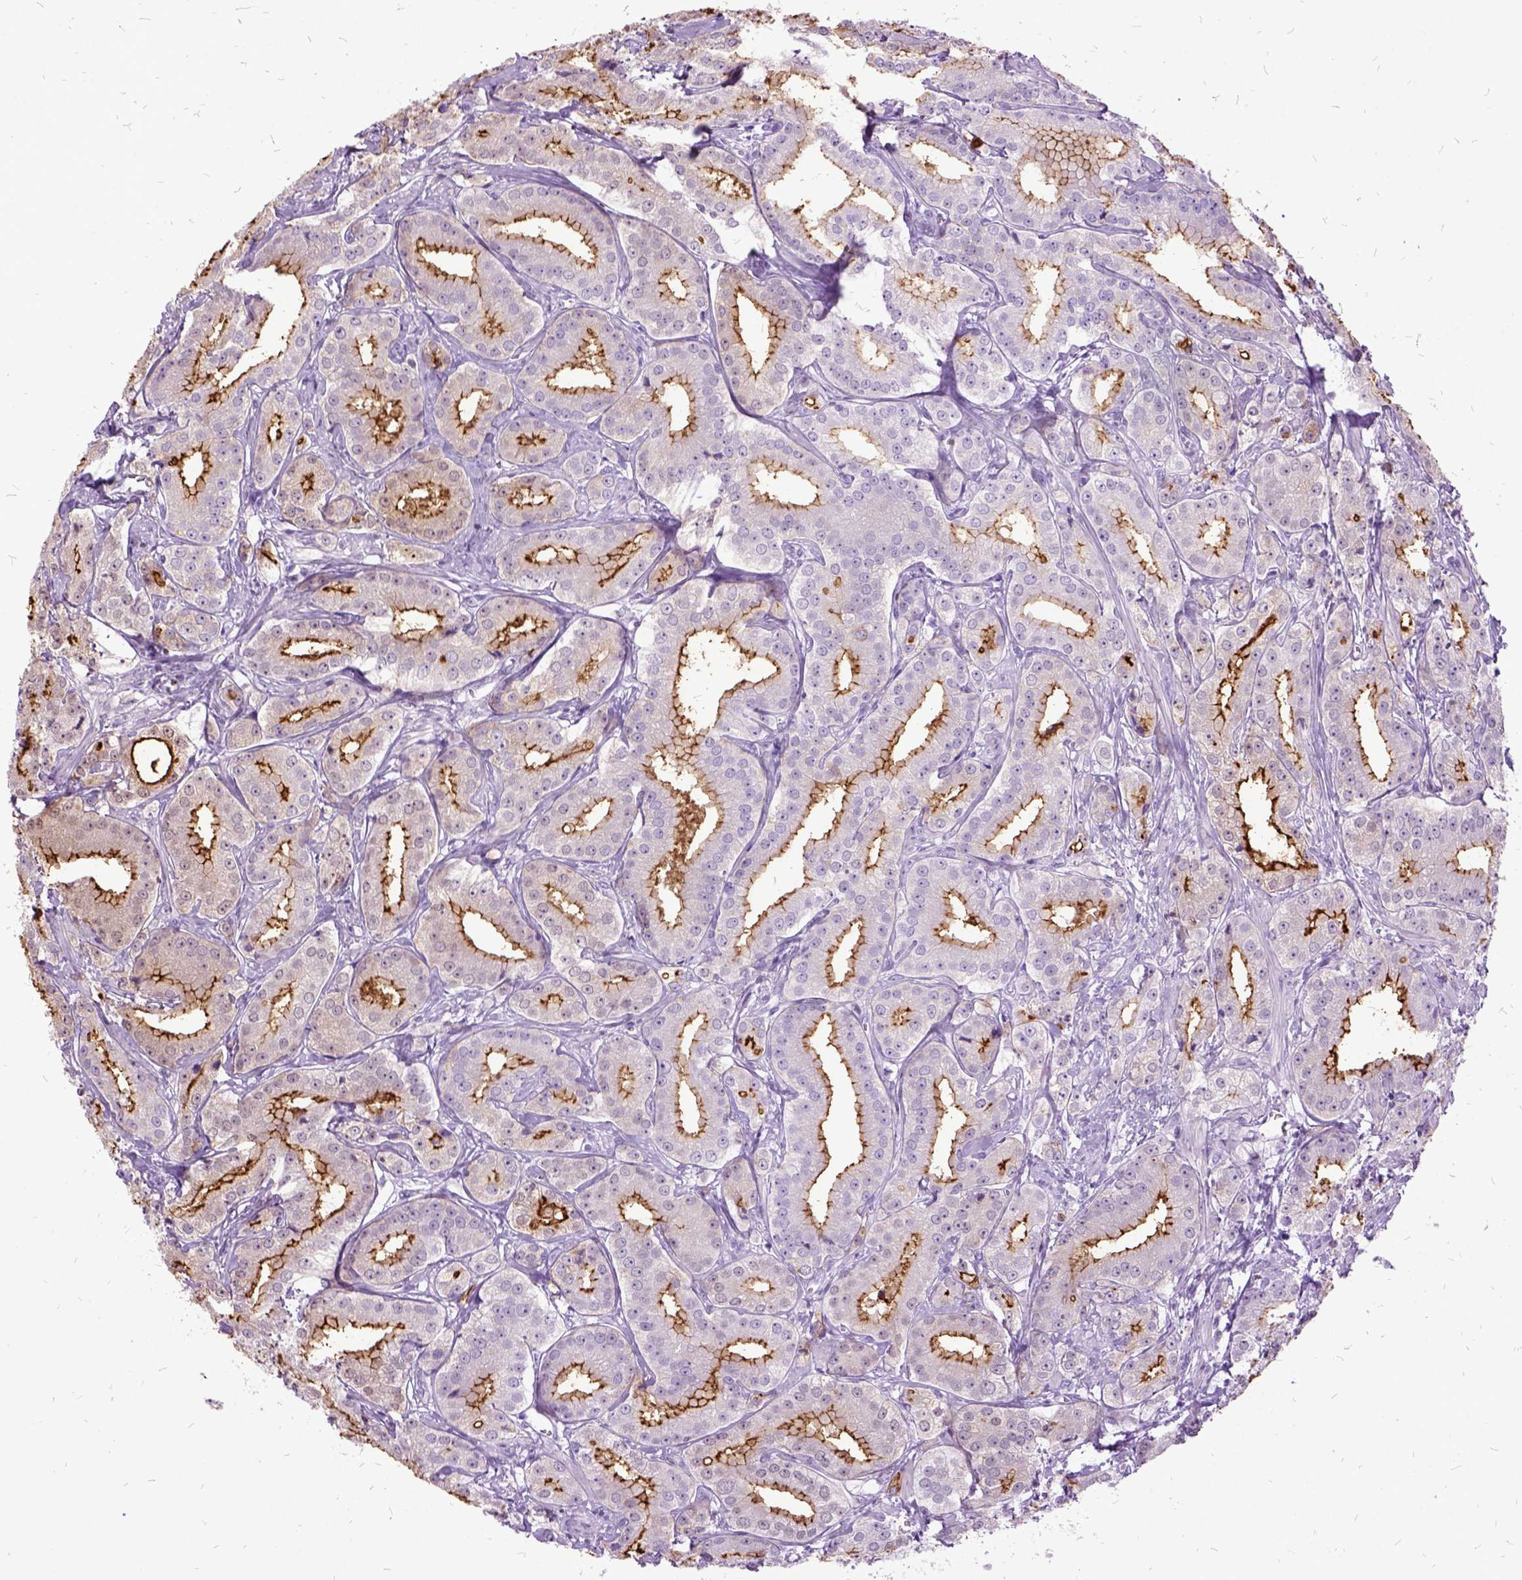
{"staining": {"intensity": "strong", "quantity": "25%-75%", "location": "cytoplasmic/membranous"}, "tissue": "prostate cancer", "cell_type": "Tumor cells", "image_type": "cancer", "snomed": [{"axis": "morphology", "description": "Adenocarcinoma, High grade"}, {"axis": "topography", "description": "Prostate"}], "caption": "DAB immunohistochemical staining of prostate high-grade adenocarcinoma displays strong cytoplasmic/membranous protein positivity in approximately 25%-75% of tumor cells.", "gene": "MME", "patient": {"sex": "male", "age": 64}}